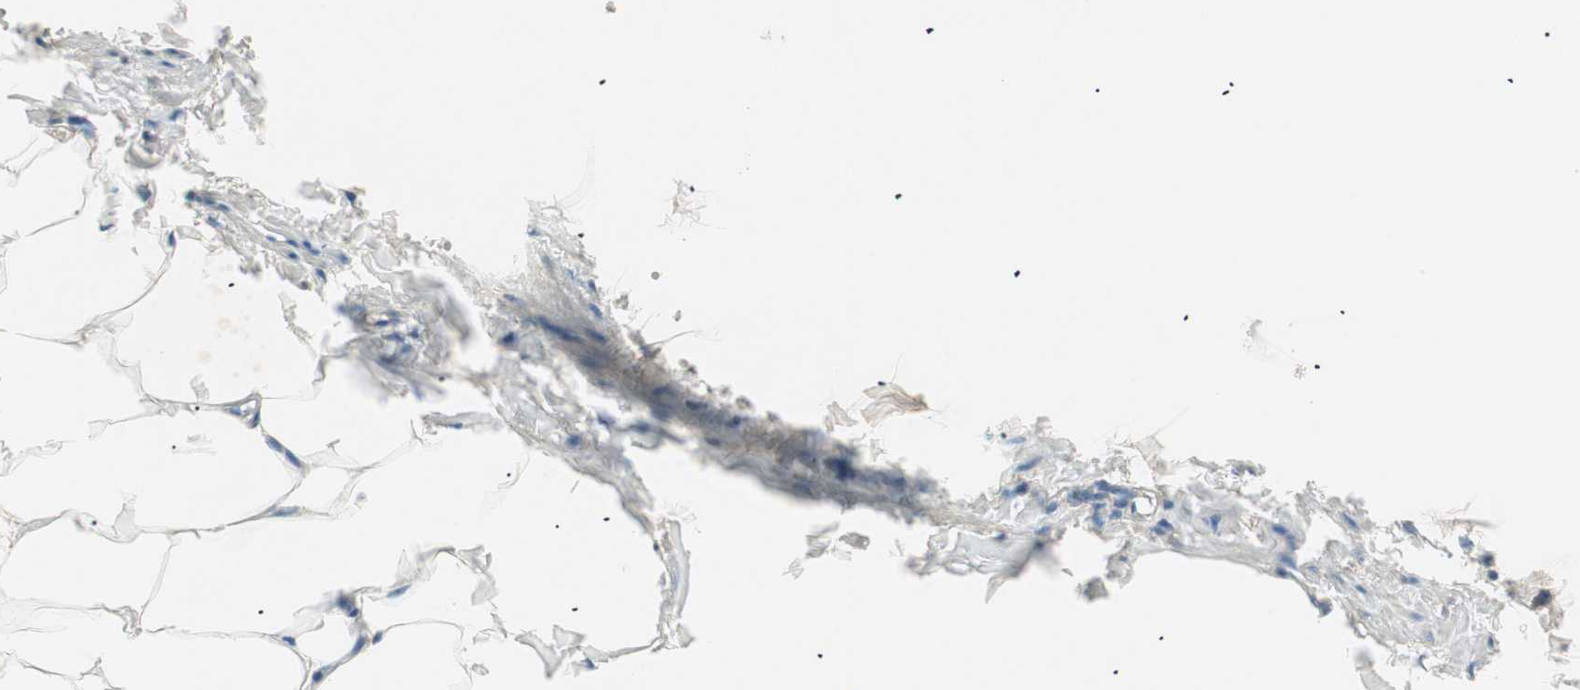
{"staining": {"intensity": "moderate", "quantity": ">75%", "location": "cytoplasmic/membranous,nuclear"}, "tissue": "adipose tissue", "cell_type": "Adipocytes", "image_type": "normal", "snomed": [{"axis": "morphology", "description": "Normal tissue, NOS"}, {"axis": "topography", "description": "Vascular tissue"}], "caption": "This is a photomicrograph of immunohistochemistry (IHC) staining of benign adipose tissue, which shows moderate staining in the cytoplasmic/membranous,nuclear of adipocytes.", "gene": "HPN", "patient": {"sex": "male", "age": 41}}